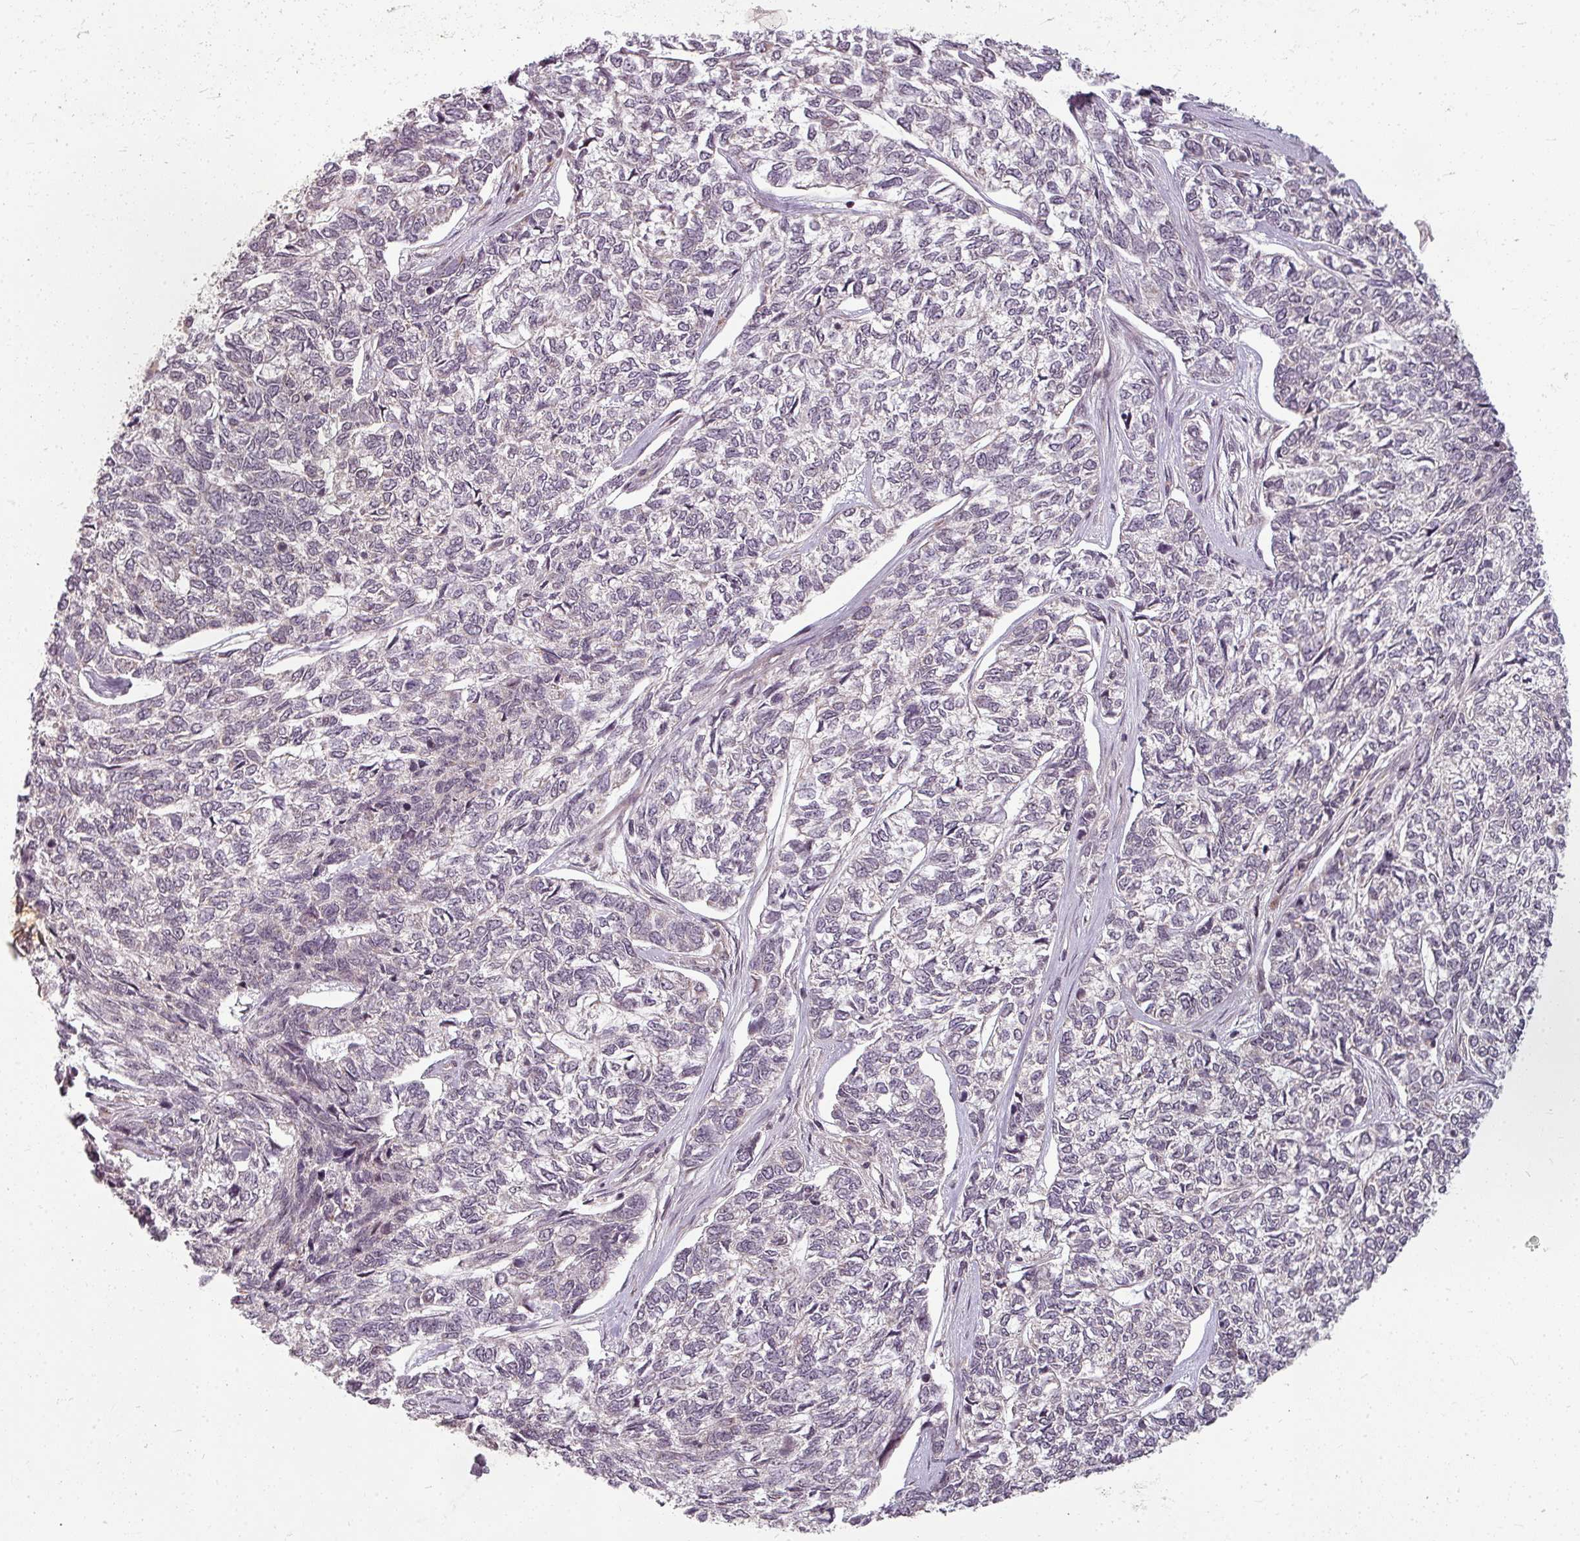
{"staining": {"intensity": "negative", "quantity": "none", "location": "none"}, "tissue": "skin cancer", "cell_type": "Tumor cells", "image_type": "cancer", "snomed": [{"axis": "morphology", "description": "Basal cell carcinoma"}, {"axis": "topography", "description": "Skin"}], "caption": "Human skin cancer (basal cell carcinoma) stained for a protein using immunohistochemistry reveals no expression in tumor cells.", "gene": "CLIC1", "patient": {"sex": "female", "age": 65}}